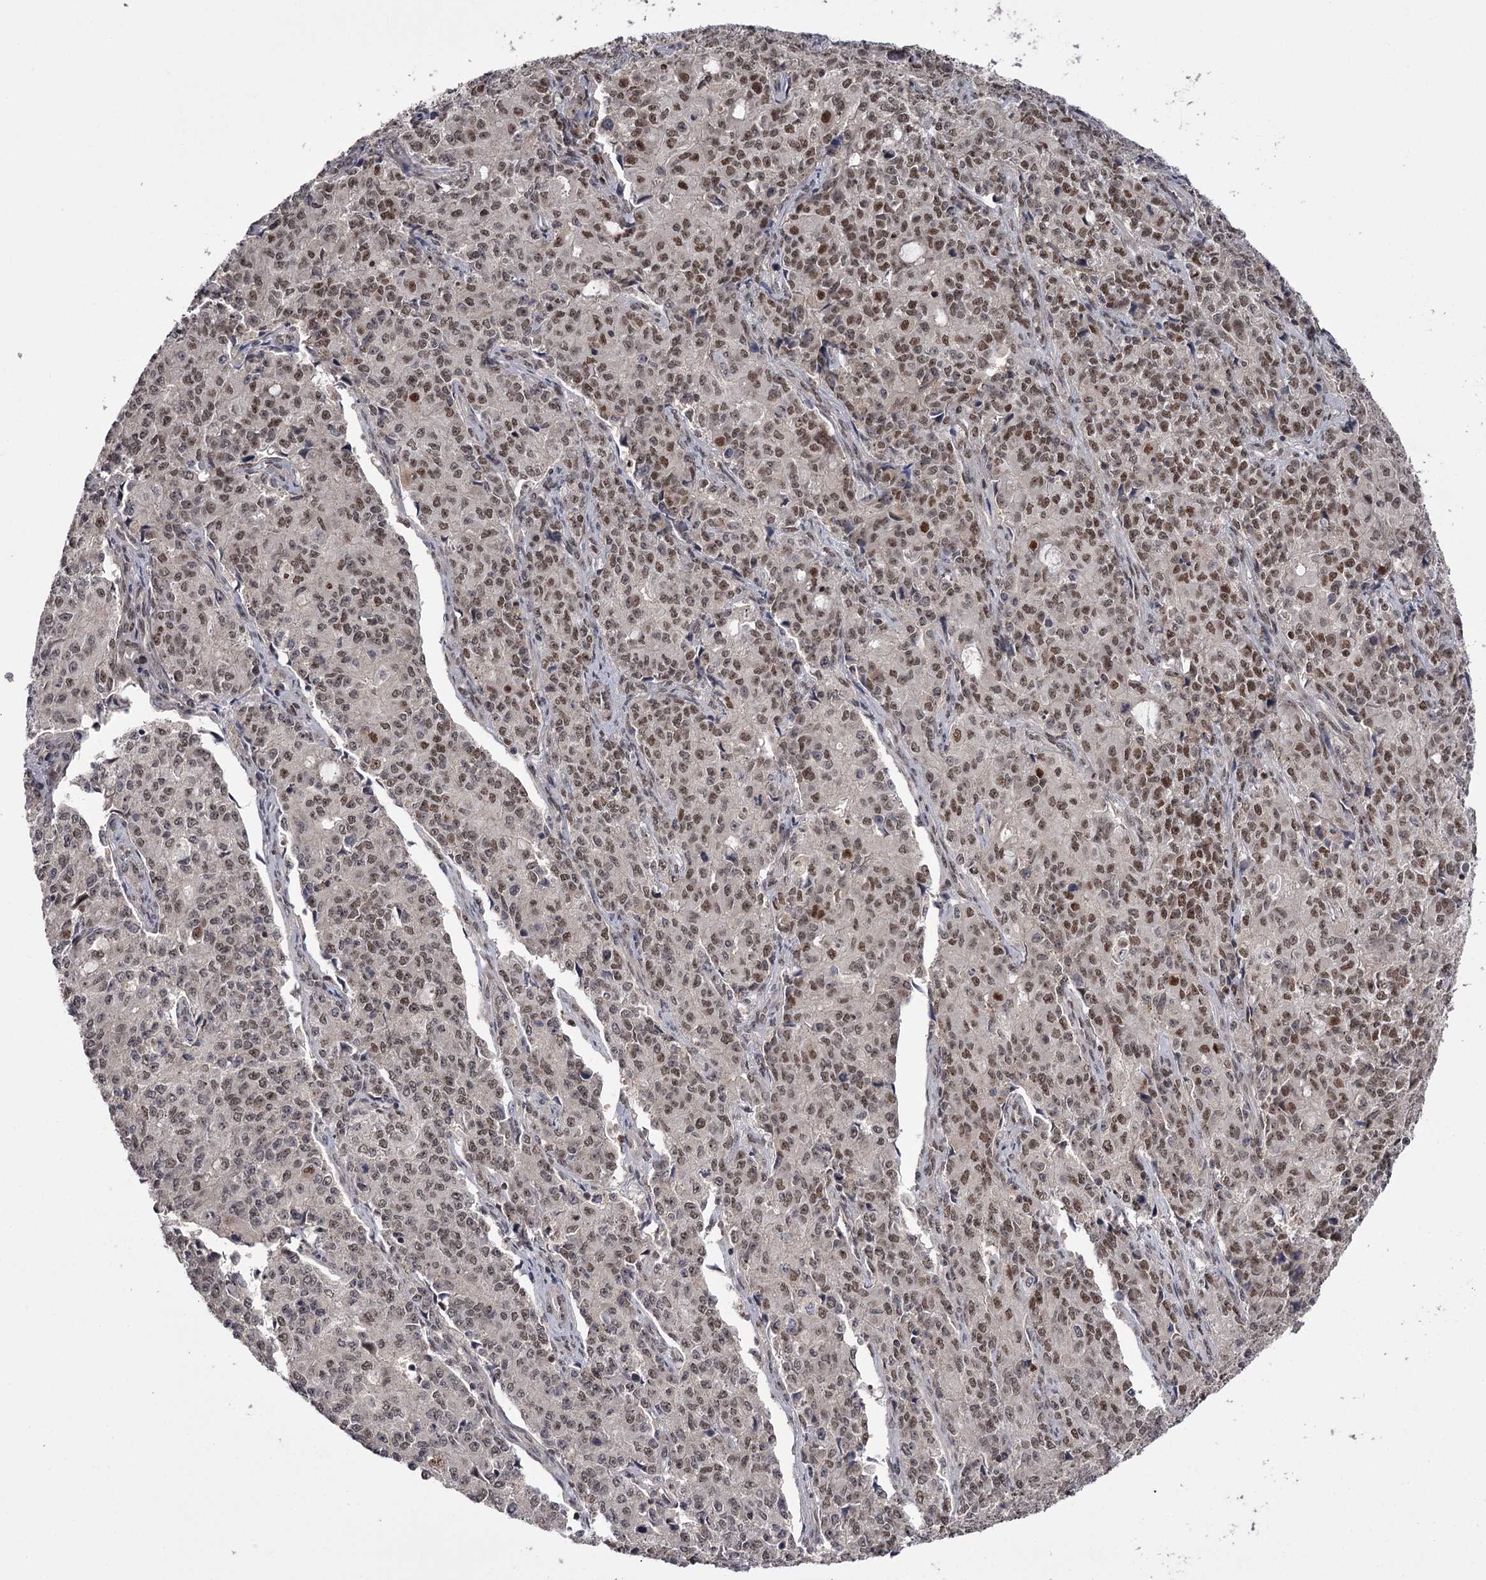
{"staining": {"intensity": "moderate", "quantity": "25%-75%", "location": "nuclear"}, "tissue": "endometrial cancer", "cell_type": "Tumor cells", "image_type": "cancer", "snomed": [{"axis": "morphology", "description": "Adenocarcinoma, NOS"}, {"axis": "topography", "description": "Endometrium"}], "caption": "IHC of endometrial cancer (adenocarcinoma) demonstrates medium levels of moderate nuclear expression in approximately 25%-75% of tumor cells. (DAB IHC with brightfield microscopy, high magnification).", "gene": "TTC33", "patient": {"sex": "female", "age": 50}}